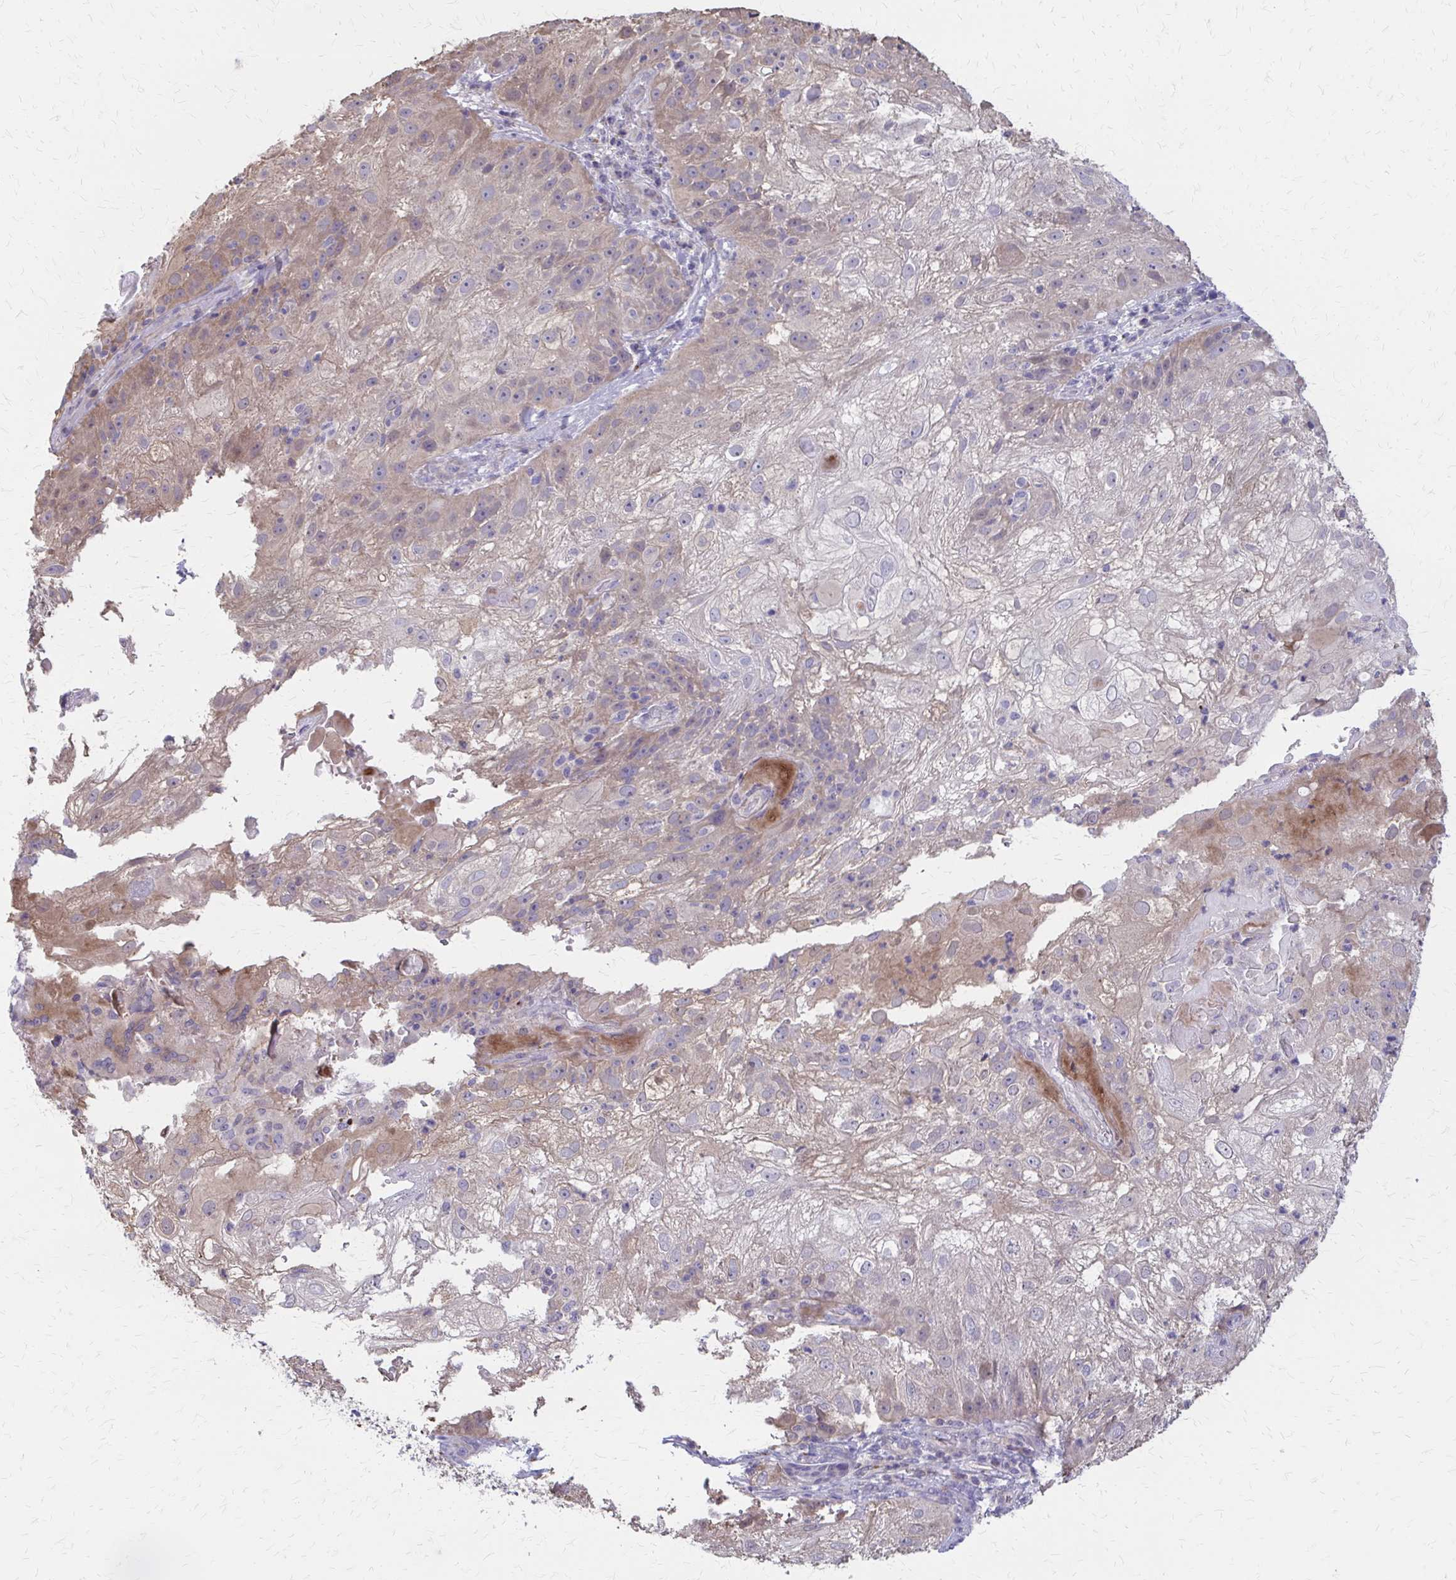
{"staining": {"intensity": "weak", "quantity": "25%-75%", "location": "cytoplasmic/membranous"}, "tissue": "skin cancer", "cell_type": "Tumor cells", "image_type": "cancer", "snomed": [{"axis": "morphology", "description": "Normal tissue, NOS"}, {"axis": "morphology", "description": "Squamous cell carcinoma, NOS"}, {"axis": "topography", "description": "Skin"}], "caption": "A brown stain labels weak cytoplasmic/membranous expression of a protein in human squamous cell carcinoma (skin) tumor cells.", "gene": "IFI44L", "patient": {"sex": "female", "age": 83}}